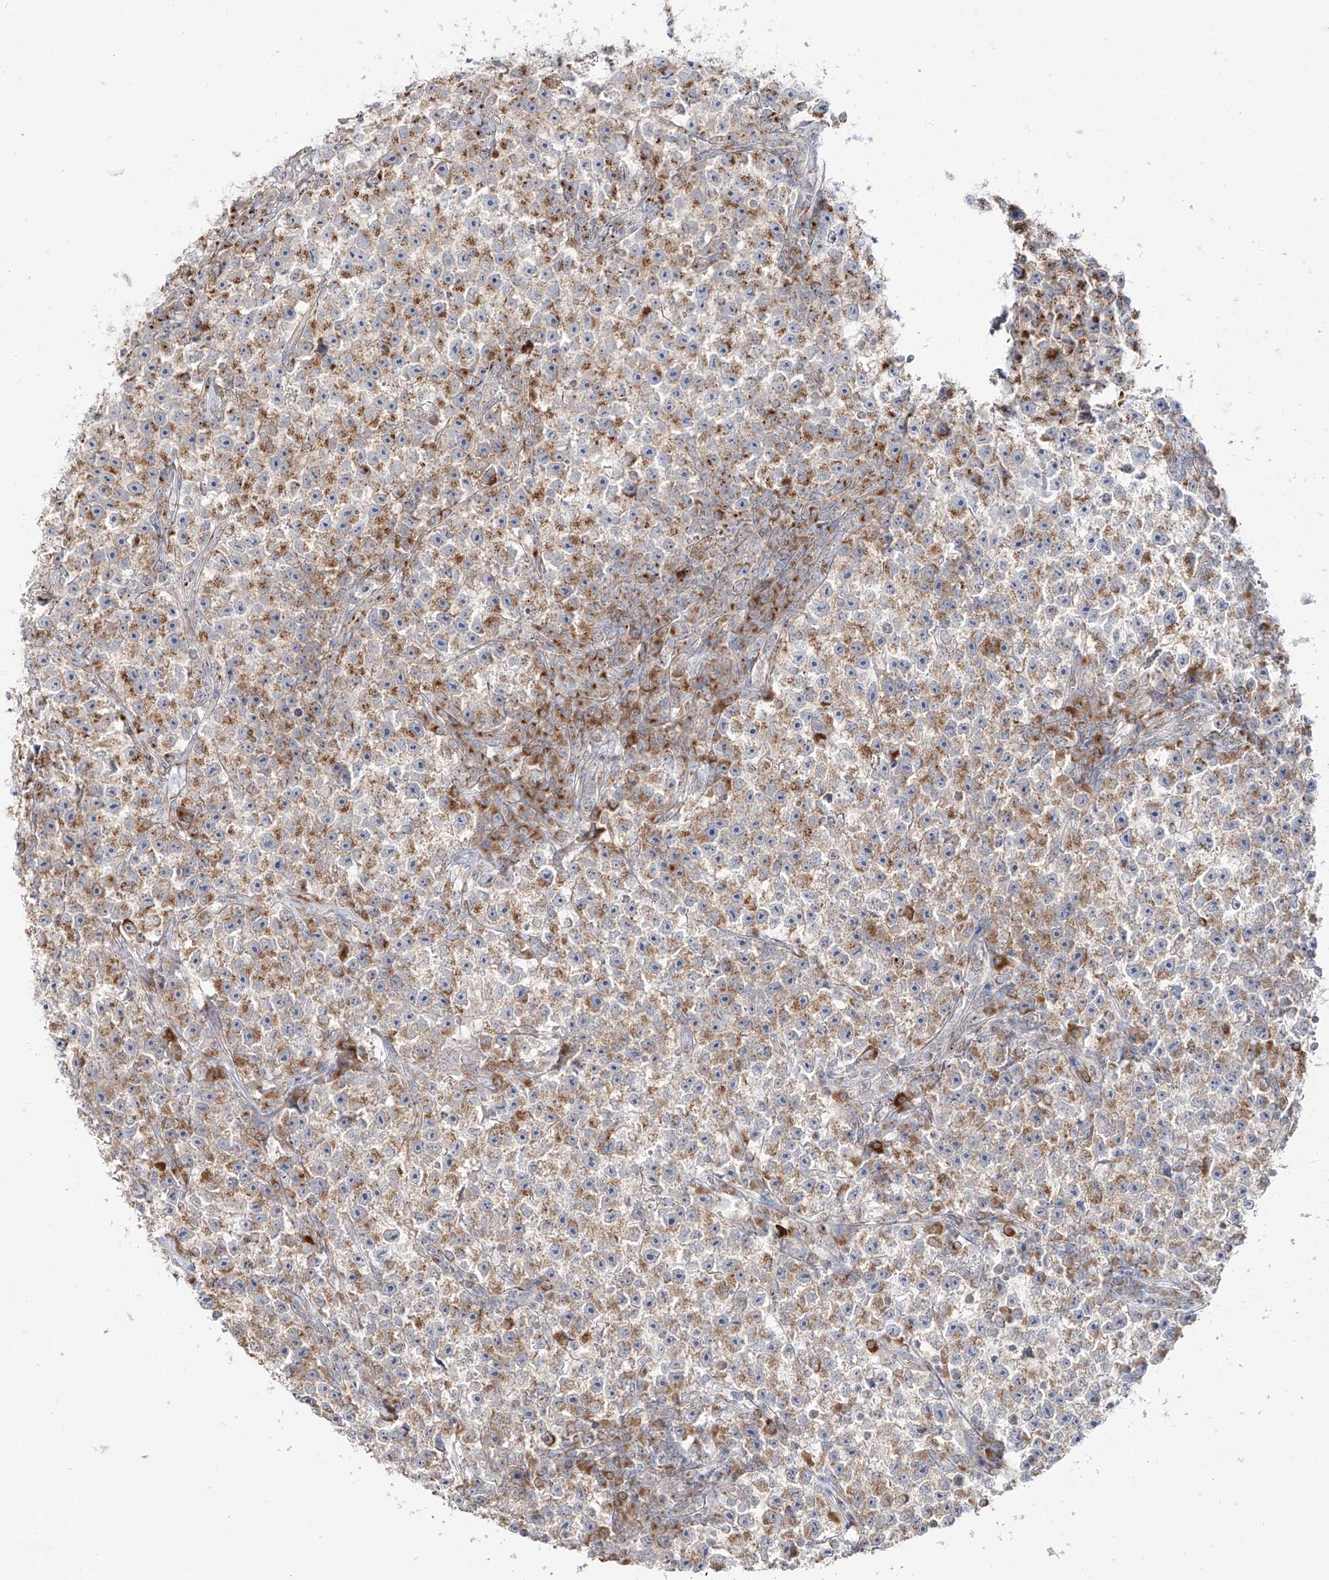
{"staining": {"intensity": "moderate", "quantity": "25%-75%", "location": "cytoplasmic/membranous"}, "tissue": "testis cancer", "cell_type": "Tumor cells", "image_type": "cancer", "snomed": [{"axis": "morphology", "description": "Seminoma, NOS"}, {"axis": "topography", "description": "Testis"}], "caption": "This photomicrograph displays seminoma (testis) stained with IHC to label a protein in brown. The cytoplasmic/membranous of tumor cells show moderate positivity for the protein. Nuclei are counter-stained blue.", "gene": "BSDC1", "patient": {"sex": "male", "age": 22}}